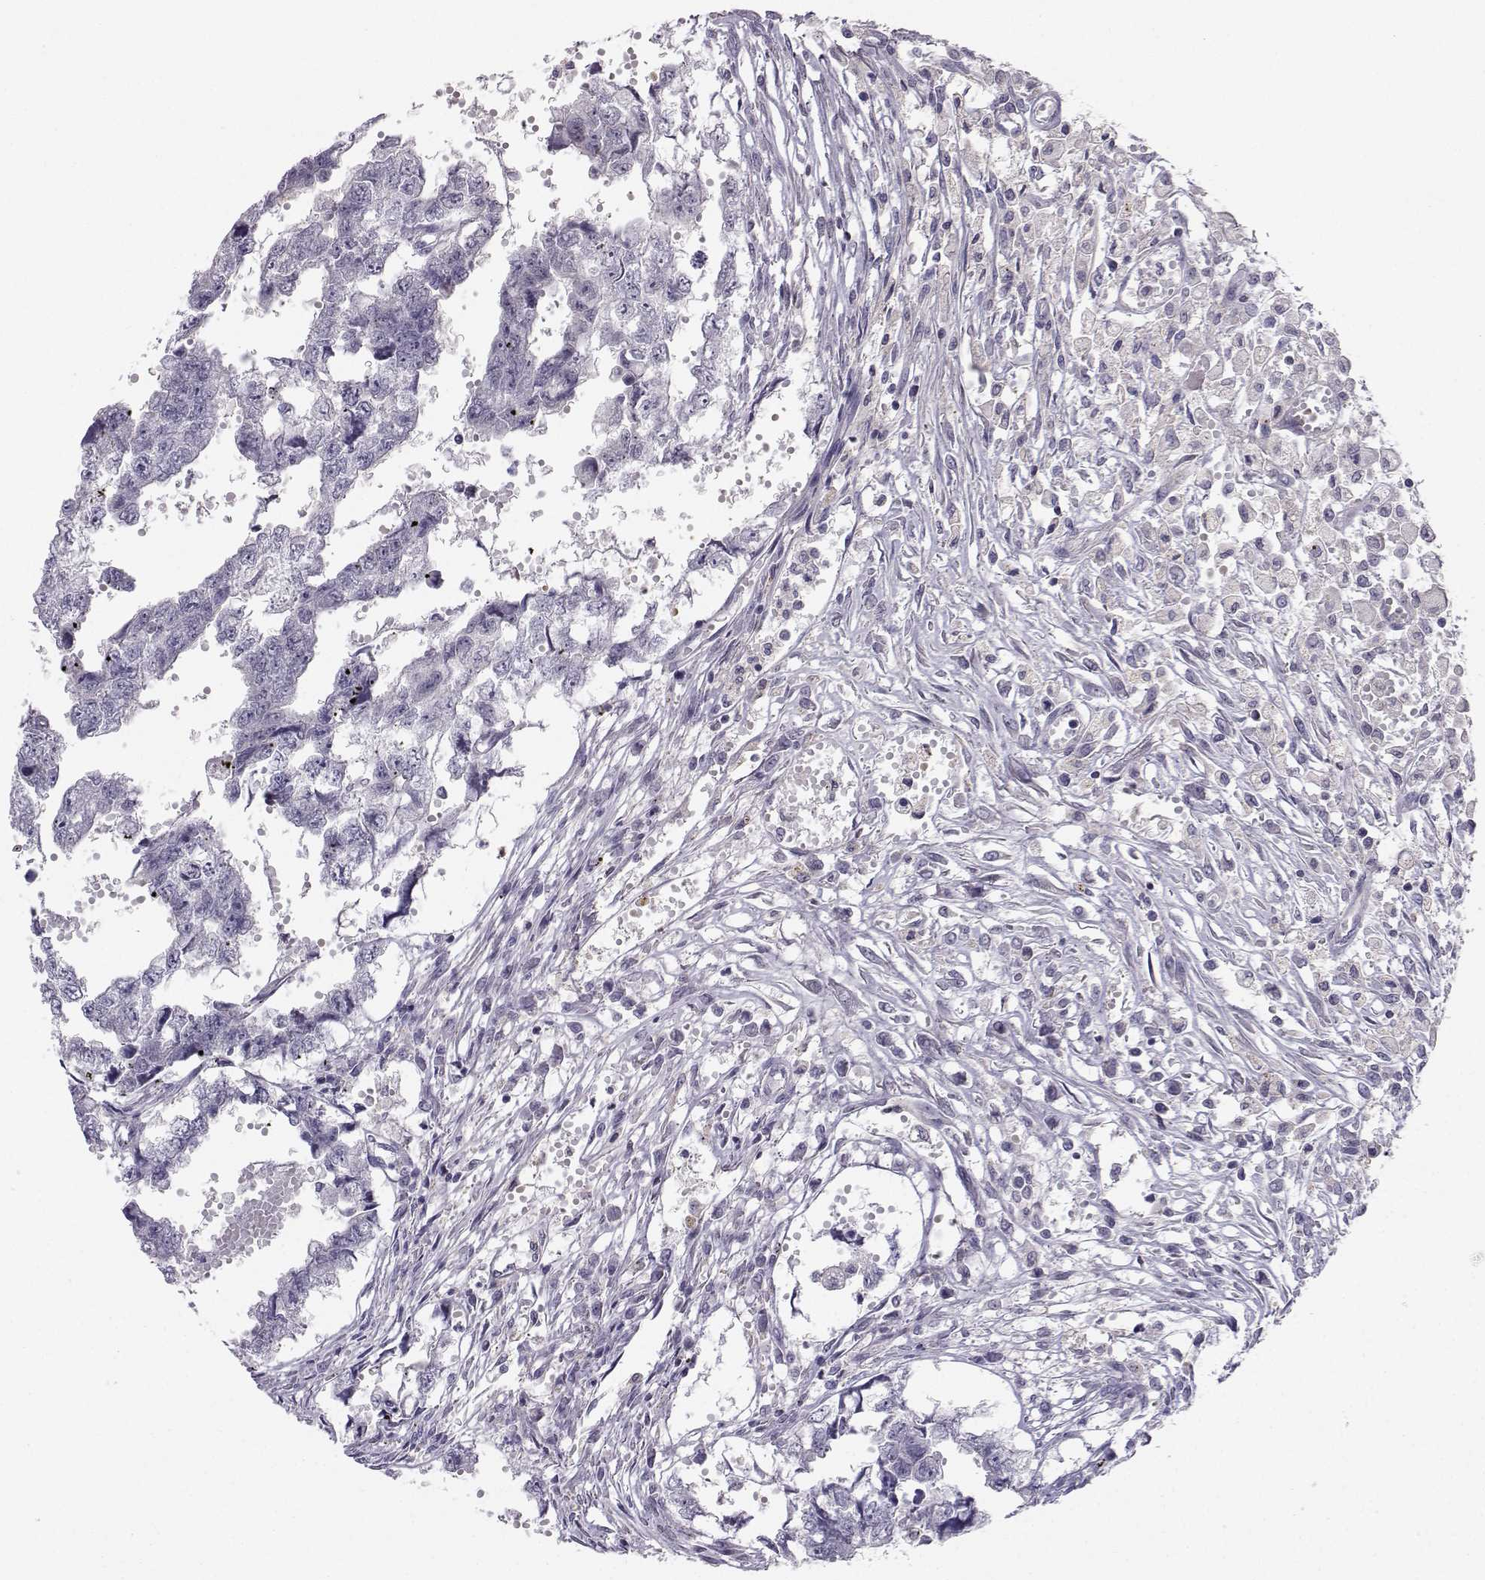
{"staining": {"intensity": "negative", "quantity": "none", "location": "none"}, "tissue": "testis cancer", "cell_type": "Tumor cells", "image_type": "cancer", "snomed": [{"axis": "morphology", "description": "Carcinoma, Embryonal, NOS"}, {"axis": "morphology", "description": "Teratoma, malignant, NOS"}, {"axis": "topography", "description": "Testis"}], "caption": "DAB (3,3'-diaminobenzidine) immunohistochemical staining of human testis cancer (embryonal carcinoma) shows no significant expression in tumor cells. (DAB immunohistochemistry (IHC) with hematoxylin counter stain).", "gene": "MROH7", "patient": {"sex": "male", "age": 44}}